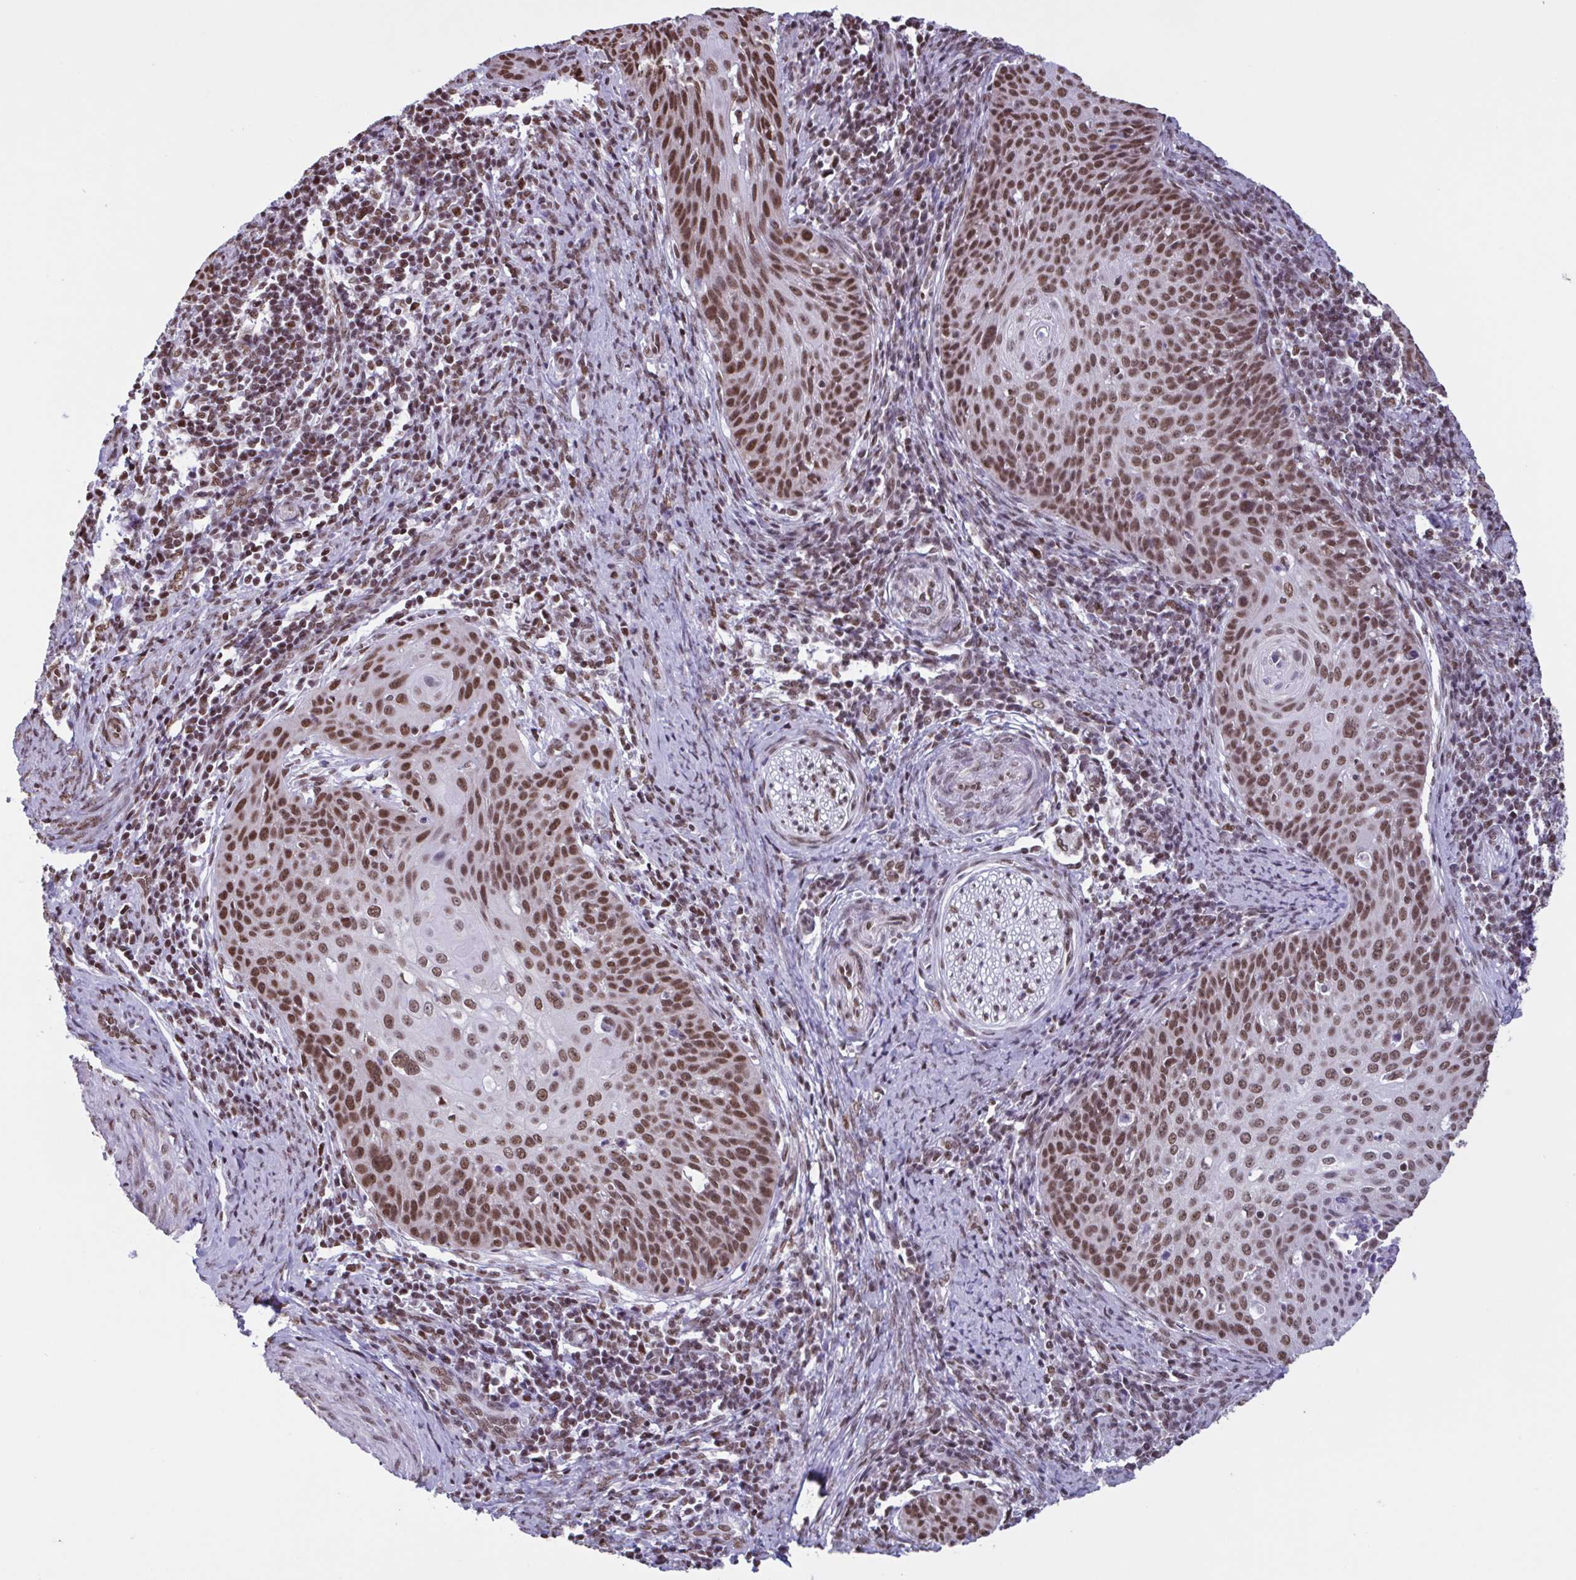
{"staining": {"intensity": "moderate", "quantity": ">75%", "location": "nuclear"}, "tissue": "cervical cancer", "cell_type": "Tumor cells", "image_type": "cancer", "snomed": [{"axis": "morphology", "description": "Squamous cell carcinoma, NOS"}, {"axis": "topography", "description": "Cervix"}], "caption": "About >75% of tumor cells in squamous cell carcinoma (cervical) exhibit moderate nuclear protein positivity as visualized by brown immunohistochemical staining.", "gene": "TIMM21", "patient": {"sex": "female", "age": 30}}